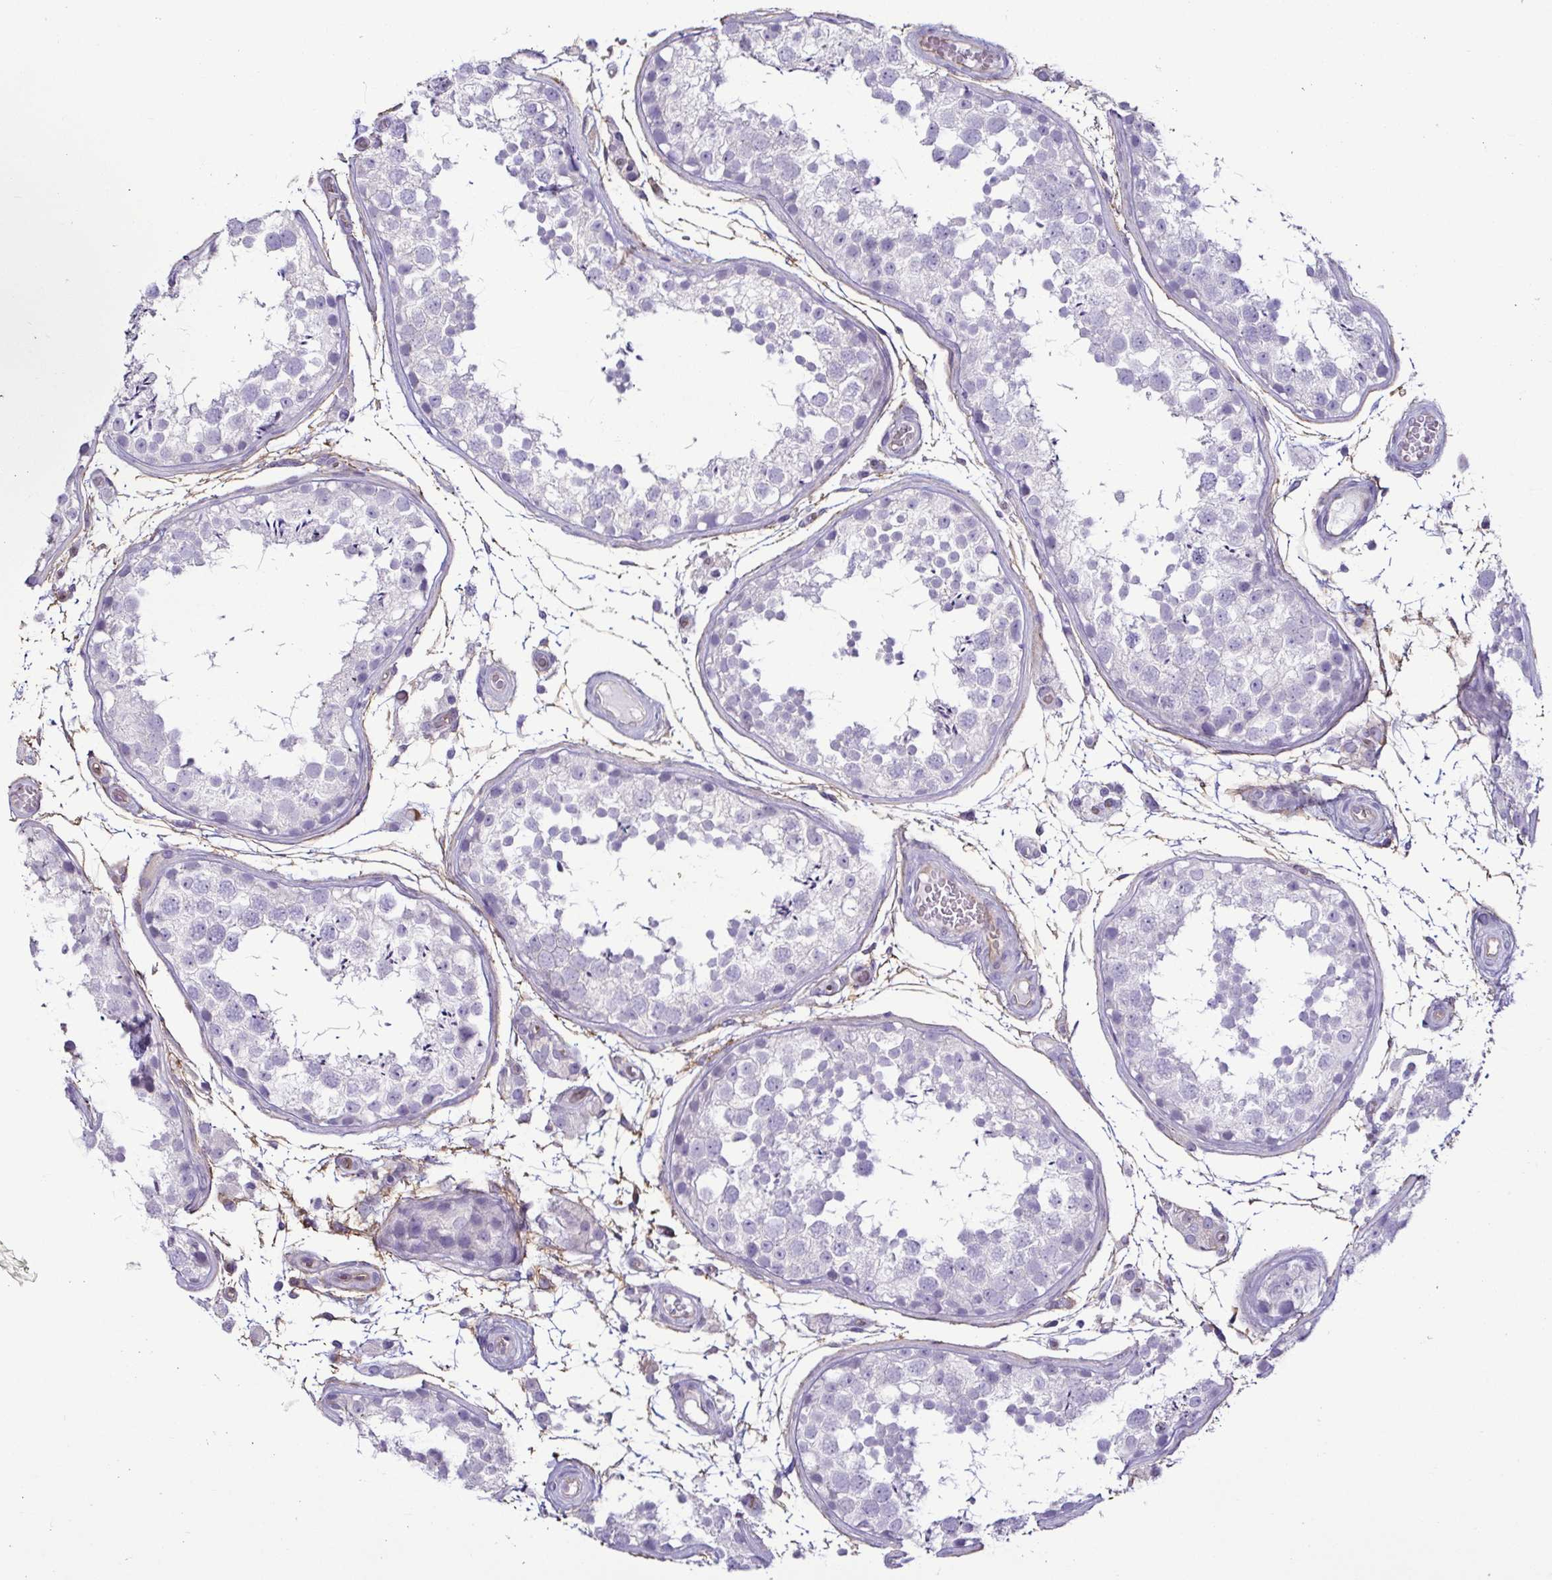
{"staining": {"intensity": "negative", "quantity": "none", "location": "none"}, "tissue": "testis", "cell_type": "Cells in seminiferous ducts", "image_type": "normal", "snomed": [{"axis": "morphology", "description": "Normal tissue, NOS"}, {"axis": "topography", "description": "Testis"}], "caption": "Cells in seminiferous ducts show no significant protein expression in benign testis. (DAB IHC visualized using brightfield microscopy, high magnification).", "gene": "CASP14", "patient": {"sex": "male", "age": 29}}